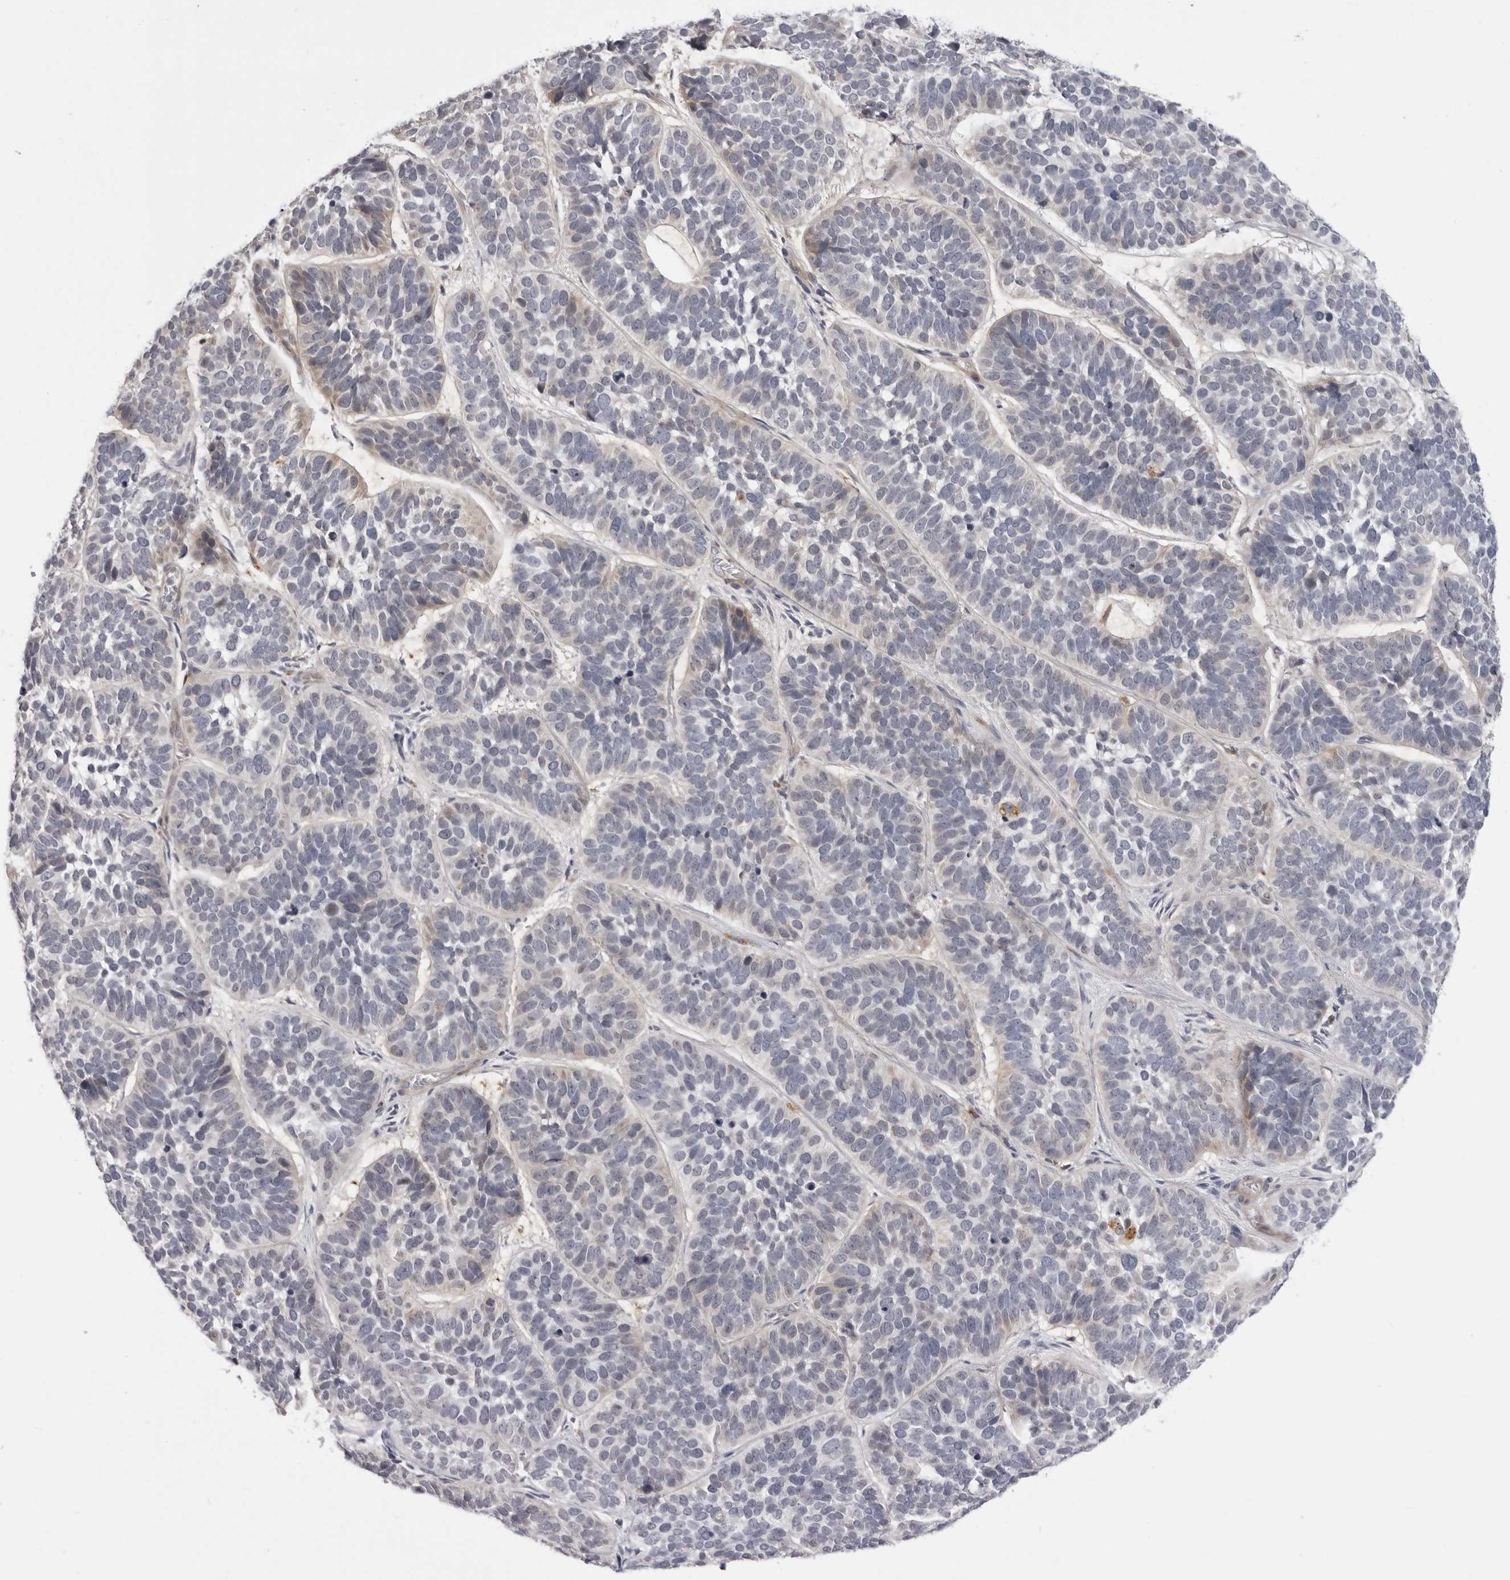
{"staining": {"intensity": "negative", "quantity": "none", "location": "none"}, "tissue": "skin cancer", "cell_type": "Tumor cells", "image_type": "cancer", "snomed": [{"axis": "morphology", "description": "Basal cell carcinoma"}, {"axis": "topography", "description": "Skin"}], "caption": "This is an immunohistochemistry (IHC) histopathology image of human basal cell carcinoma (skin). There is no staining in tumor cells.", "gene": "SUGCT", "patient": {"sex": "male", "age": 62}}